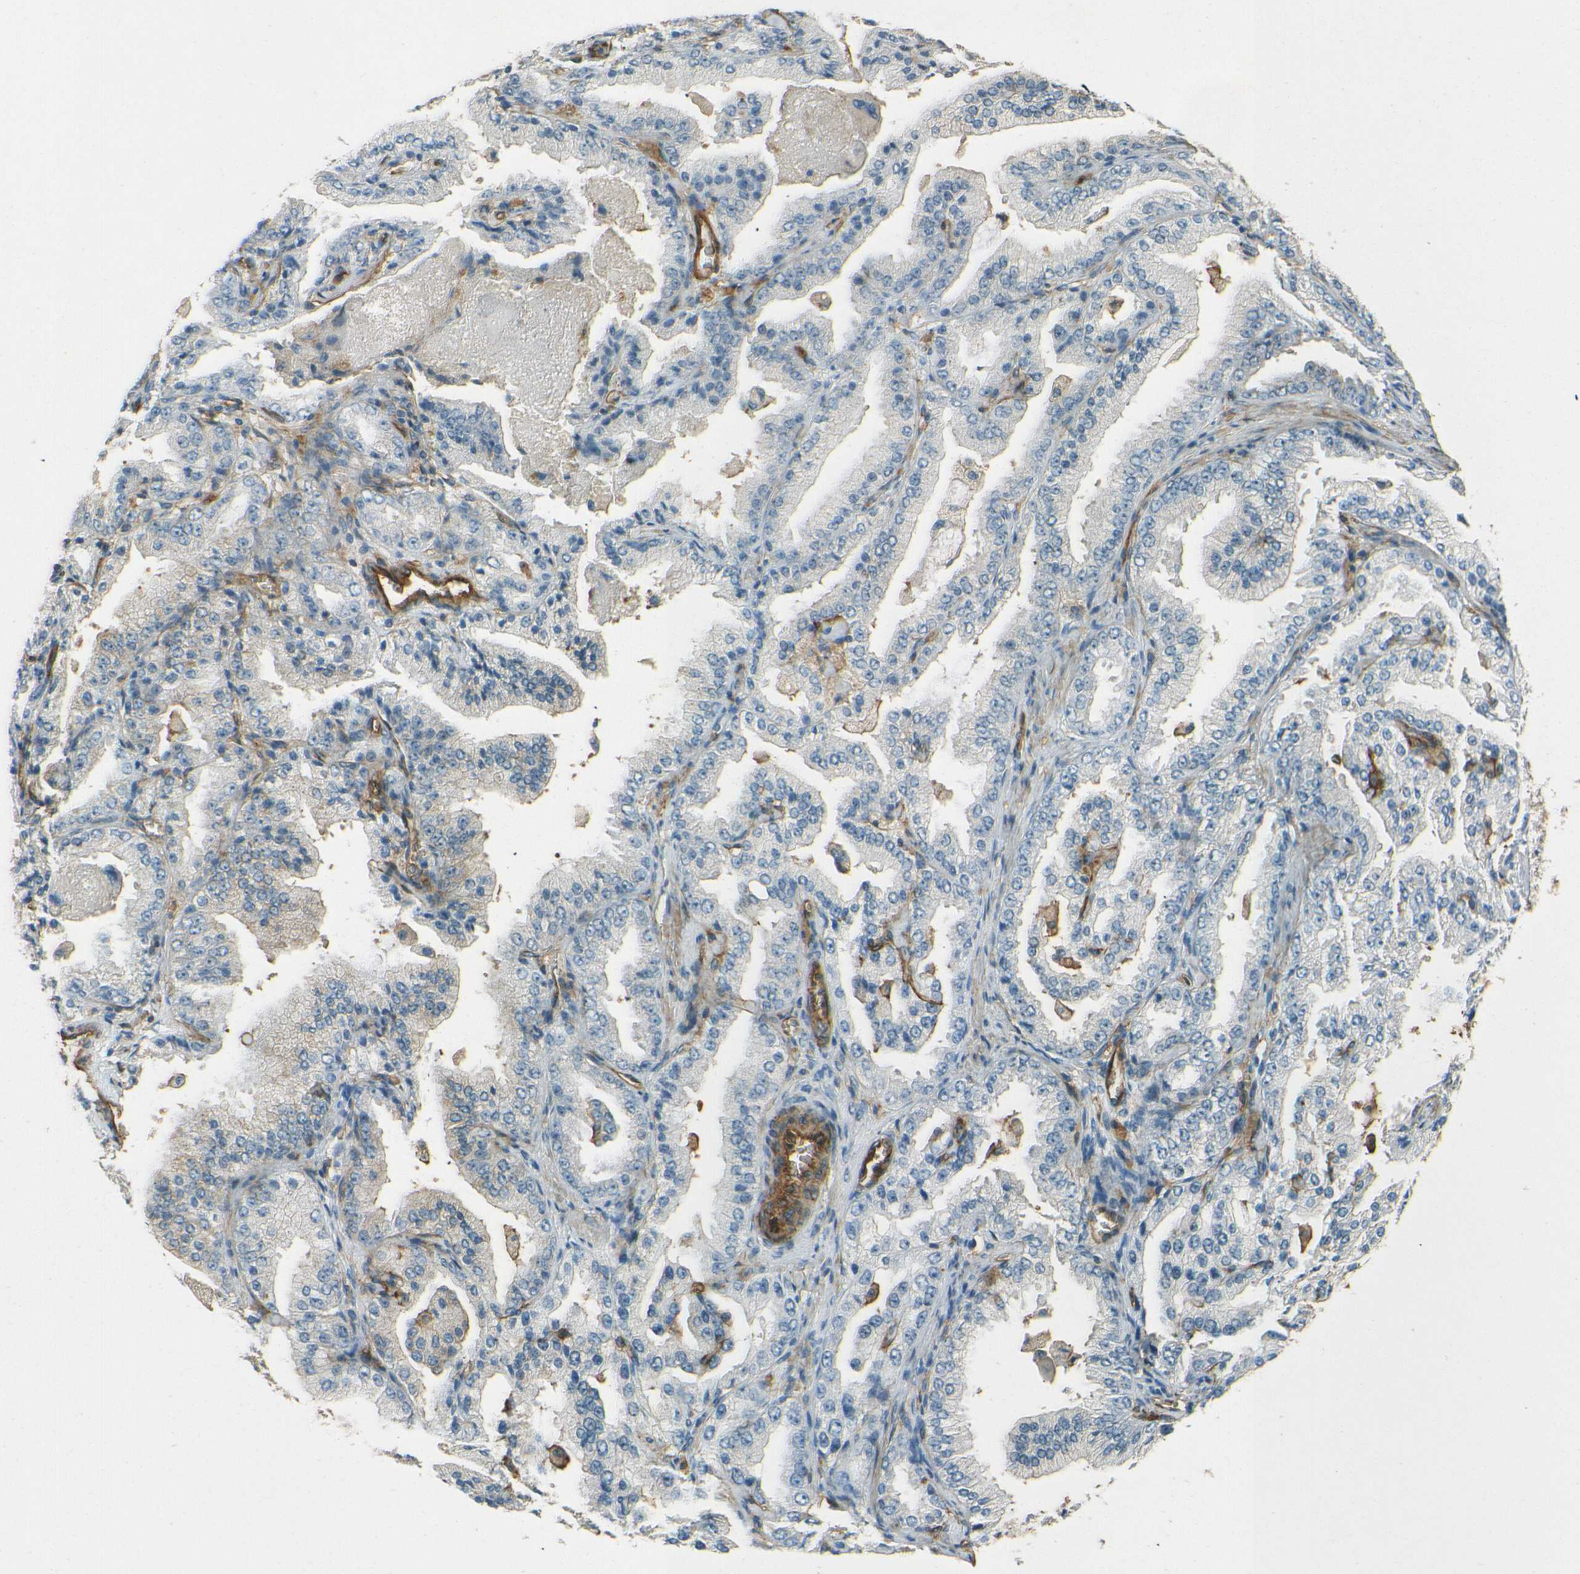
{"staining": {"intensity": "weak", "quantity": "25%-75%", "location": "cytoplasmic/membranous"}, "tissue": "prostate cancer", "cell_type": "Tumor cells", "image_type": "cancer", "snomed": [{"axis": "morphology", "description": "Adenocarcinoma, High grade"}, {"axis": "topography", "description": "Prostate"}], "caption": "Adenocarcinoma (high-grade) (prostate) stained for a protein (brown) displays weak cytoplasmic/membranous positive positivity in approximately 25%-75% of tumor cells.", "gene": "ENTPD1", "patient": {"sex": "male", "age": 61}}